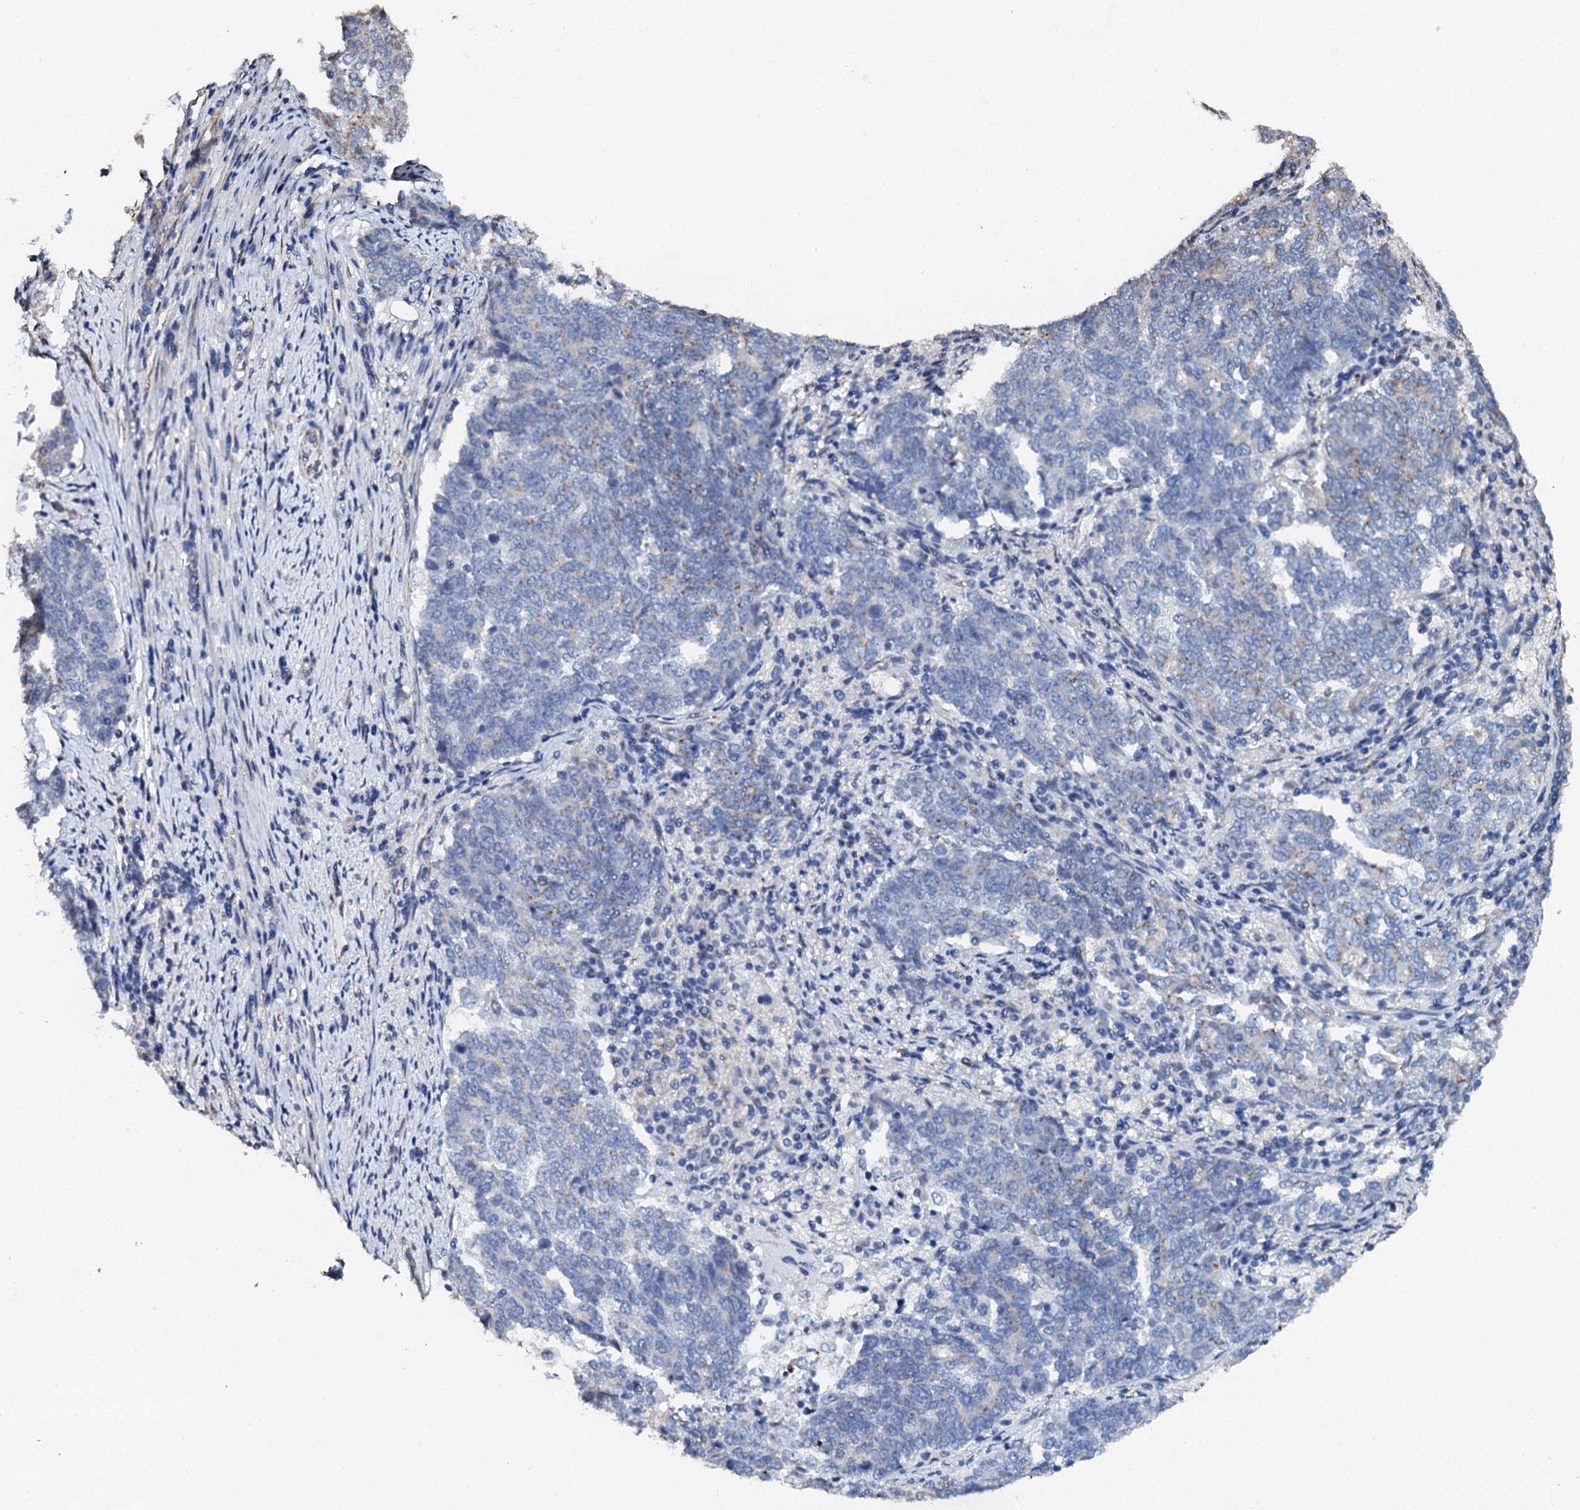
{"staining": {"intensity": "weak", "quantity": "<25%", "location": "cytoplasmic/membranous"}, "tissue": "endometrial cancer", "cell_type": "Tumor cells", "image_type": "cancer", "snomed": [{"axis": "morphology", "description": "Adenocarcinoma, NOS"}, {"axis": "topography", "description": "Endometrium"}], "caption": "Tumor cells are negative for protein expression in human endometrial adenocarcinoma. The staining is performed using DAB brown chromogen with nuclei counter-stained in using hematoxylin.", "gene": "AKAP3", "patient": {"sex": "female", "age": 80}}